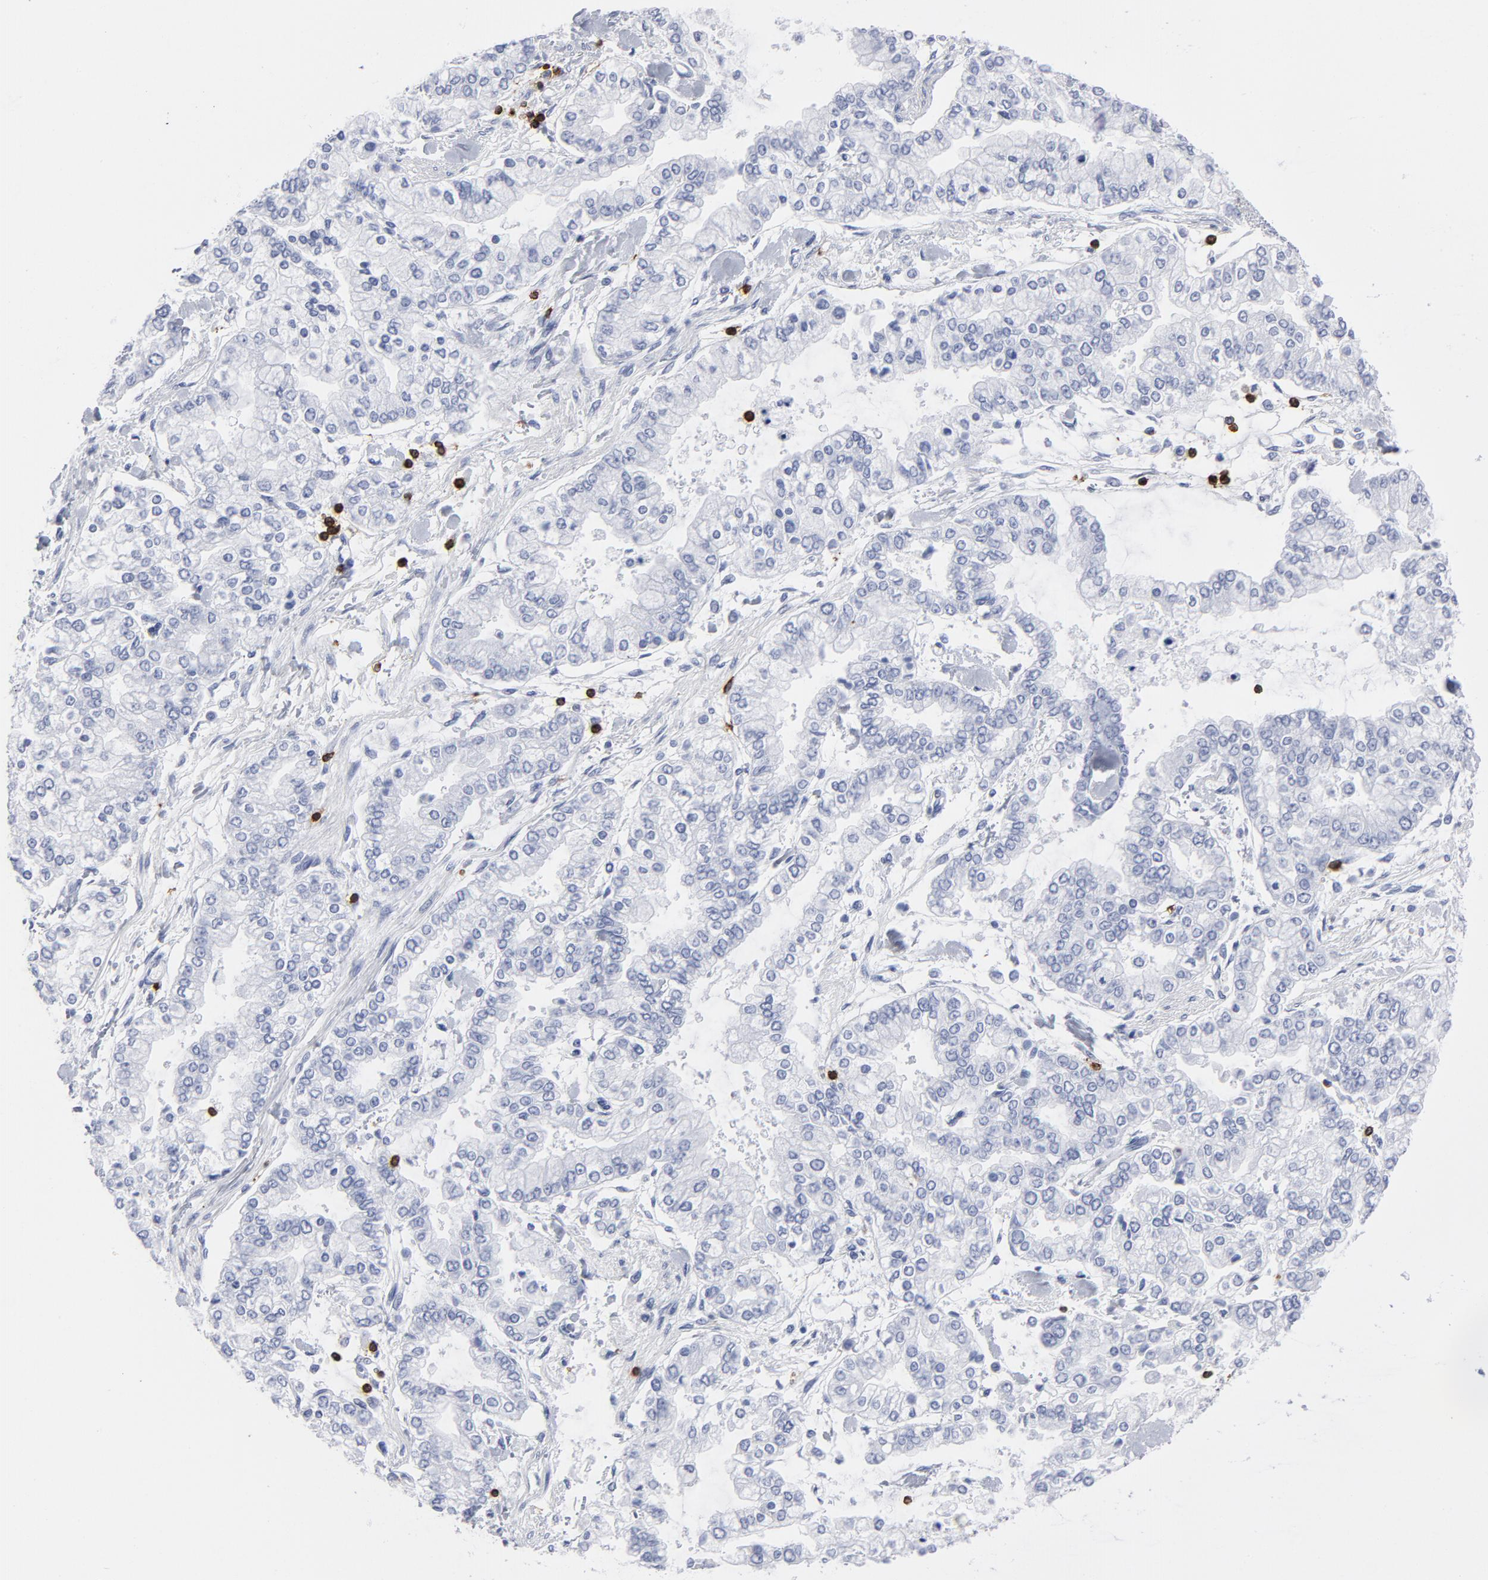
{"staining": {"intensity": "negative", "quantity": "none", "location": "none"}, "tissue": "stomach cancer", "cell_type": "Tumor cells", "image_type": "cancer", "snomed": [{"axis": "morphology", "description": "Normal tissue, NOS"}, {"axis": "morphology", "description": "Adenocarcinoma, NOS"}, {"axis": "topography", "description": "Stomach, upper"}, {"axis": "topography", "description": "Stomach"}], "caption": "This is an immunohistochemistry photomicrograph of human stomach cancer. There is no positivity in tumor cells.", "gene": "CD2", "patient": {"sex": "male", "age": 76}}